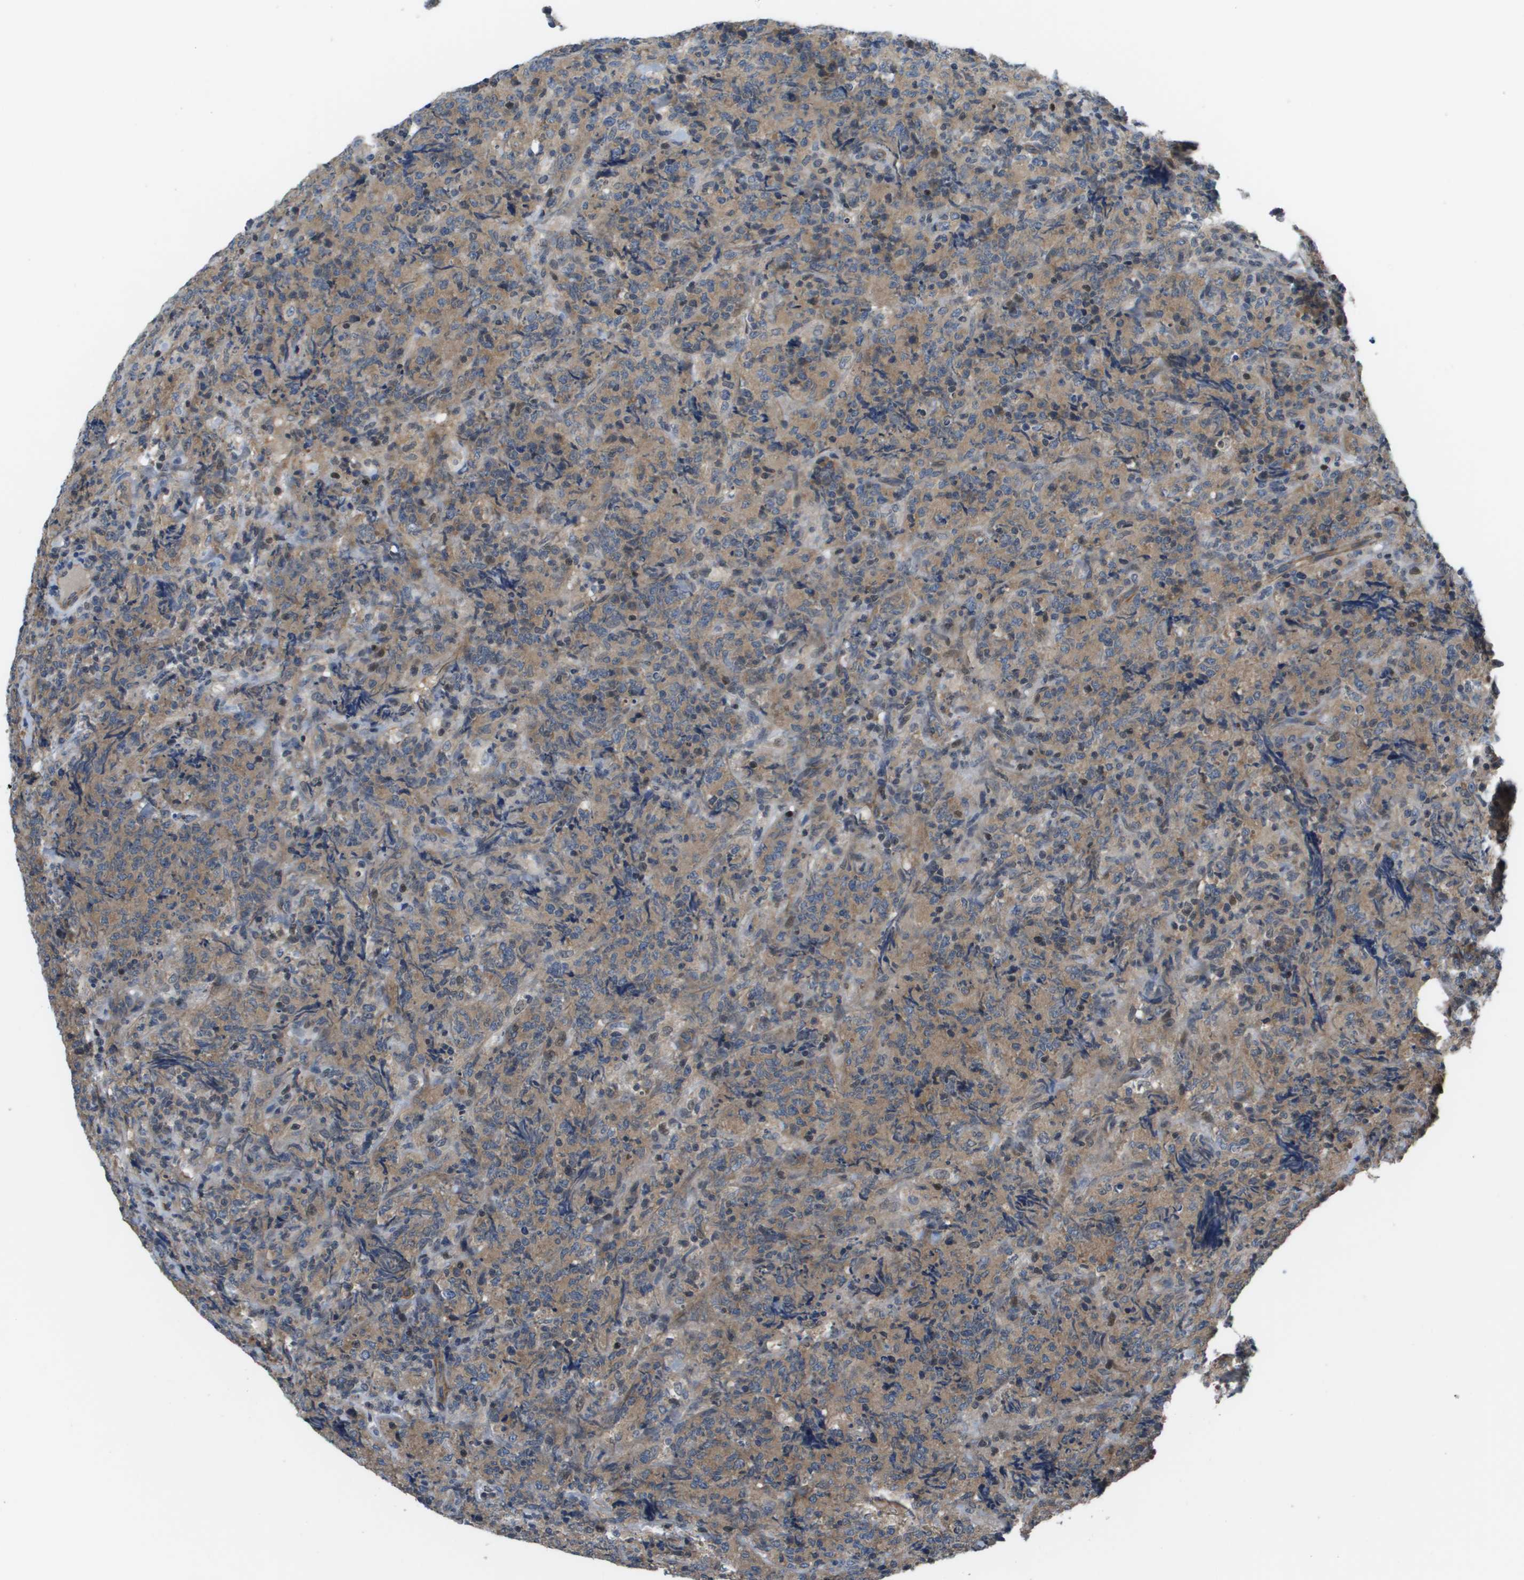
{"staining": {"intensity": "weak", "quantity": ">75%", "location": "cytoplasmic/membranous"}, "tissue": "lymphoma", "cell_type": "Tumor cells", "image_type": "cancer", "snomed": [{"axis": "morphology", "description": "Malignant lymphoma, non-Hodgkin's type, High grade"}, {"axis": "topography", "description": "Tonsil"}], "caption": "The immunohistochemical stain labels weak cytoplasmic/membranous staining in tumor cells of lymphoma tissue.", "gene": "ENPP5", "patient": {"sex": "female", "age": 36}}